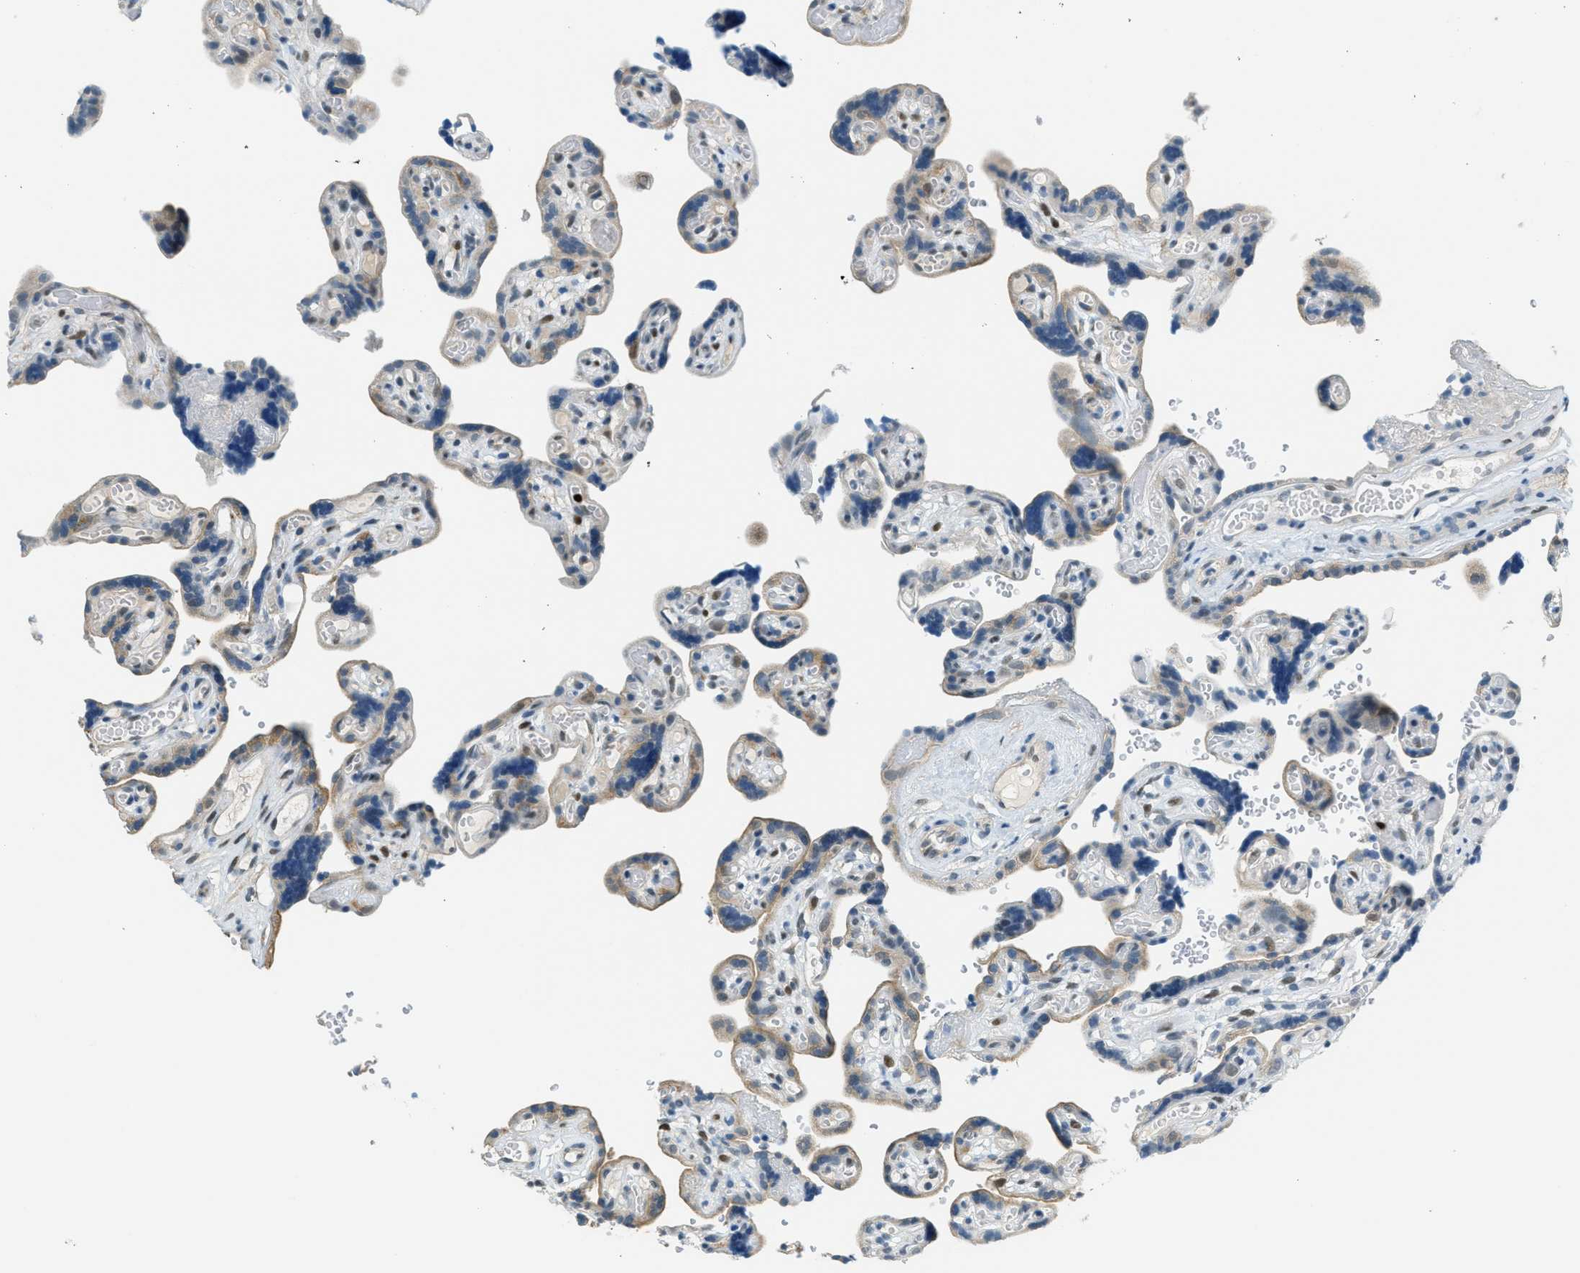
{"staining": {"intensity": "moderate", "quantity": "25%-75%", "location": "nuclear"}, "tissue": "placenta", "cell_type": "Decidual cells", "image_type": "normal", "snomed": [{"axis": "morphology", "description": "Normal tissue, NOS"}, {"axis": "topography", "description": "Placenta"}], "caption": "Immunohistochemical staining of benign placenta exhibits 25%-75% levels of moderate nuclear protein expression in approximately 25%-75% of decidual cells.", "gene": "TCF3", "patient": {"sex": "female", "age": 30}}